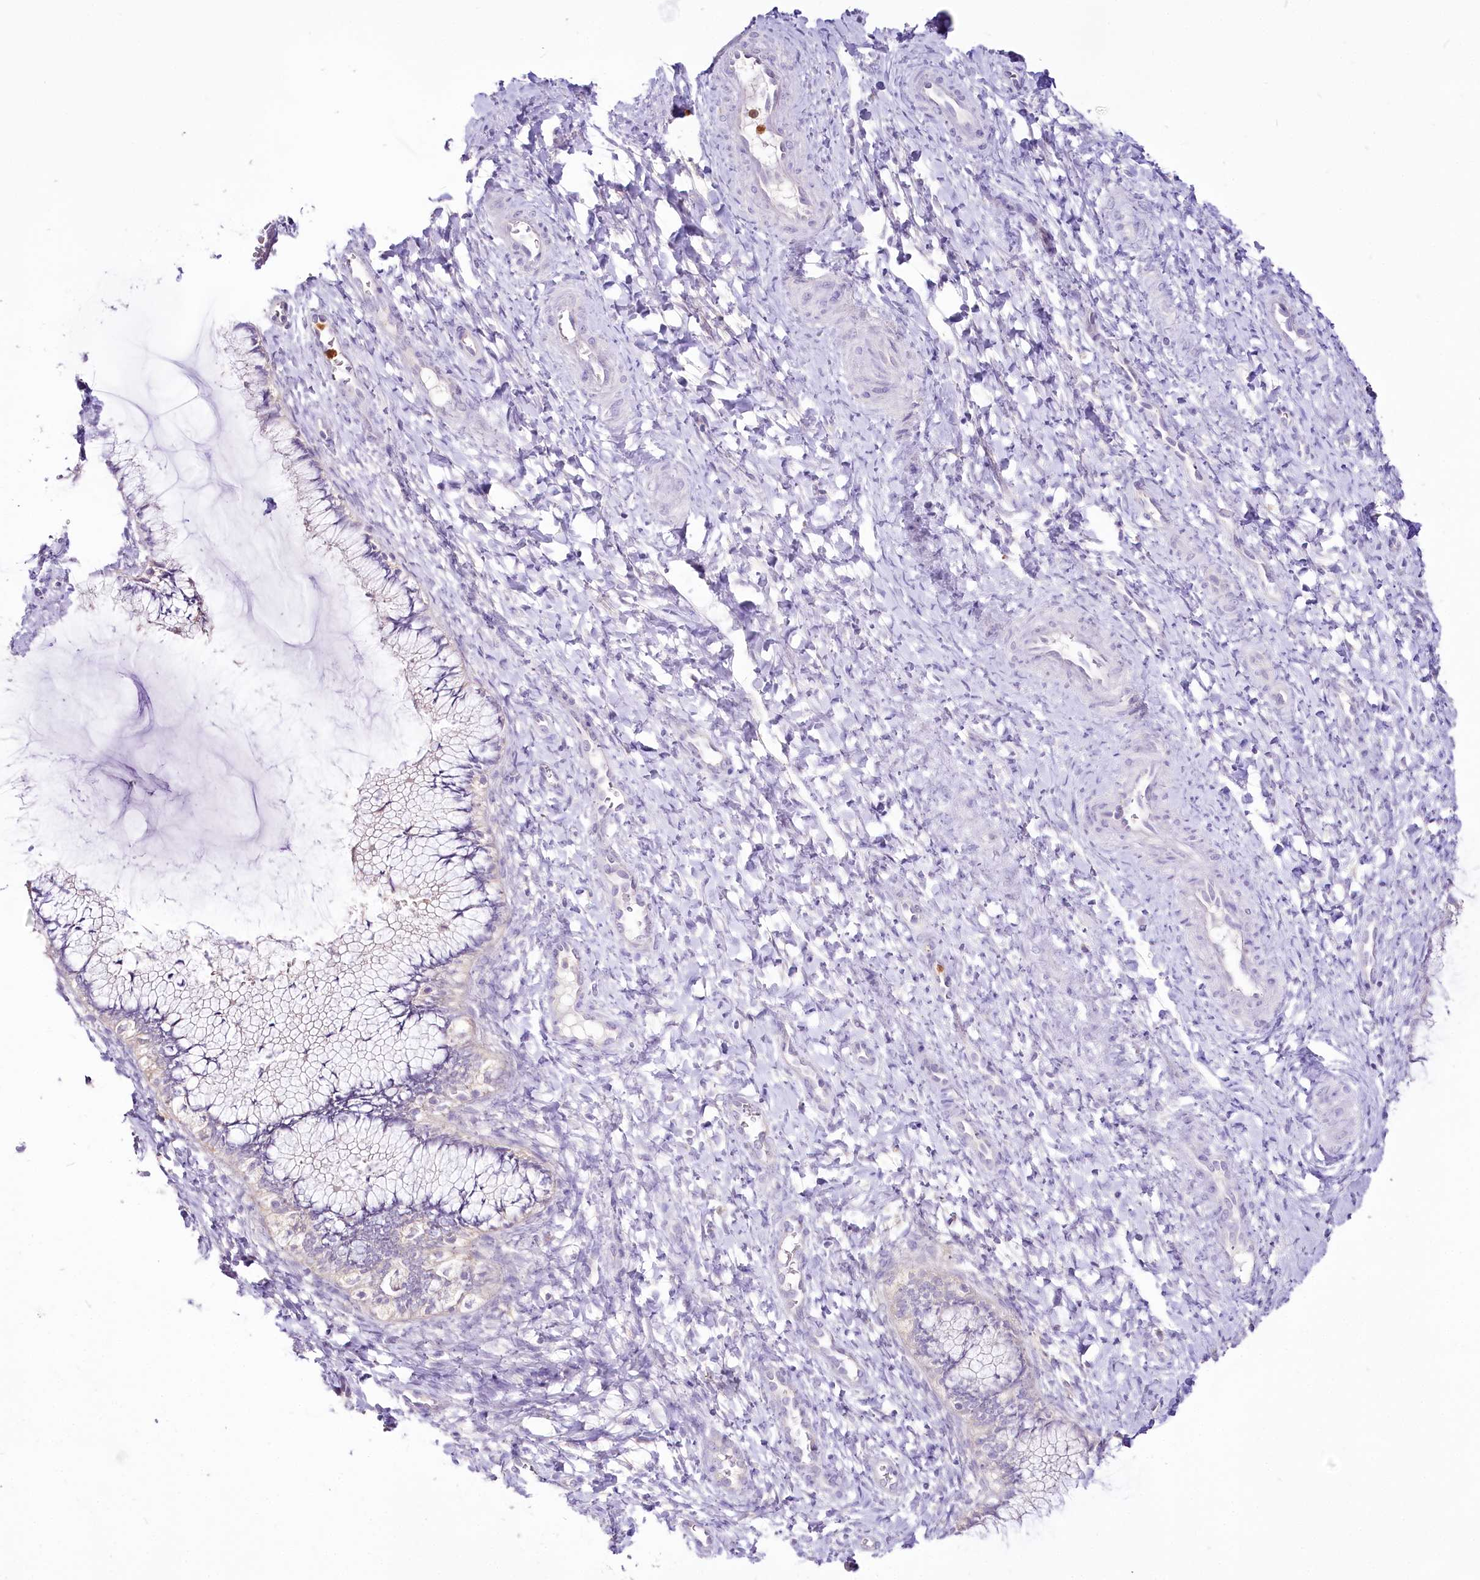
{"staining": {"intensity": "negative", "quantity": "none", "location": "none"}, "tissue": "cervix", "cell_type": "Glandular cells", "image_type": "normal", "snomed": [{"axis": "morphology", "description": "Normal tissue, NOS"}, {"axis": "morphology", "description": "Adenocarcinoma, NOS"}, {"axis": "topography", "description": "Cervix"}], "caption": "Image shows no significant protein expression in glandular cells of normal cervix.", "gene": "DPYD", "patient": {"sex": "female", "age": 29}}